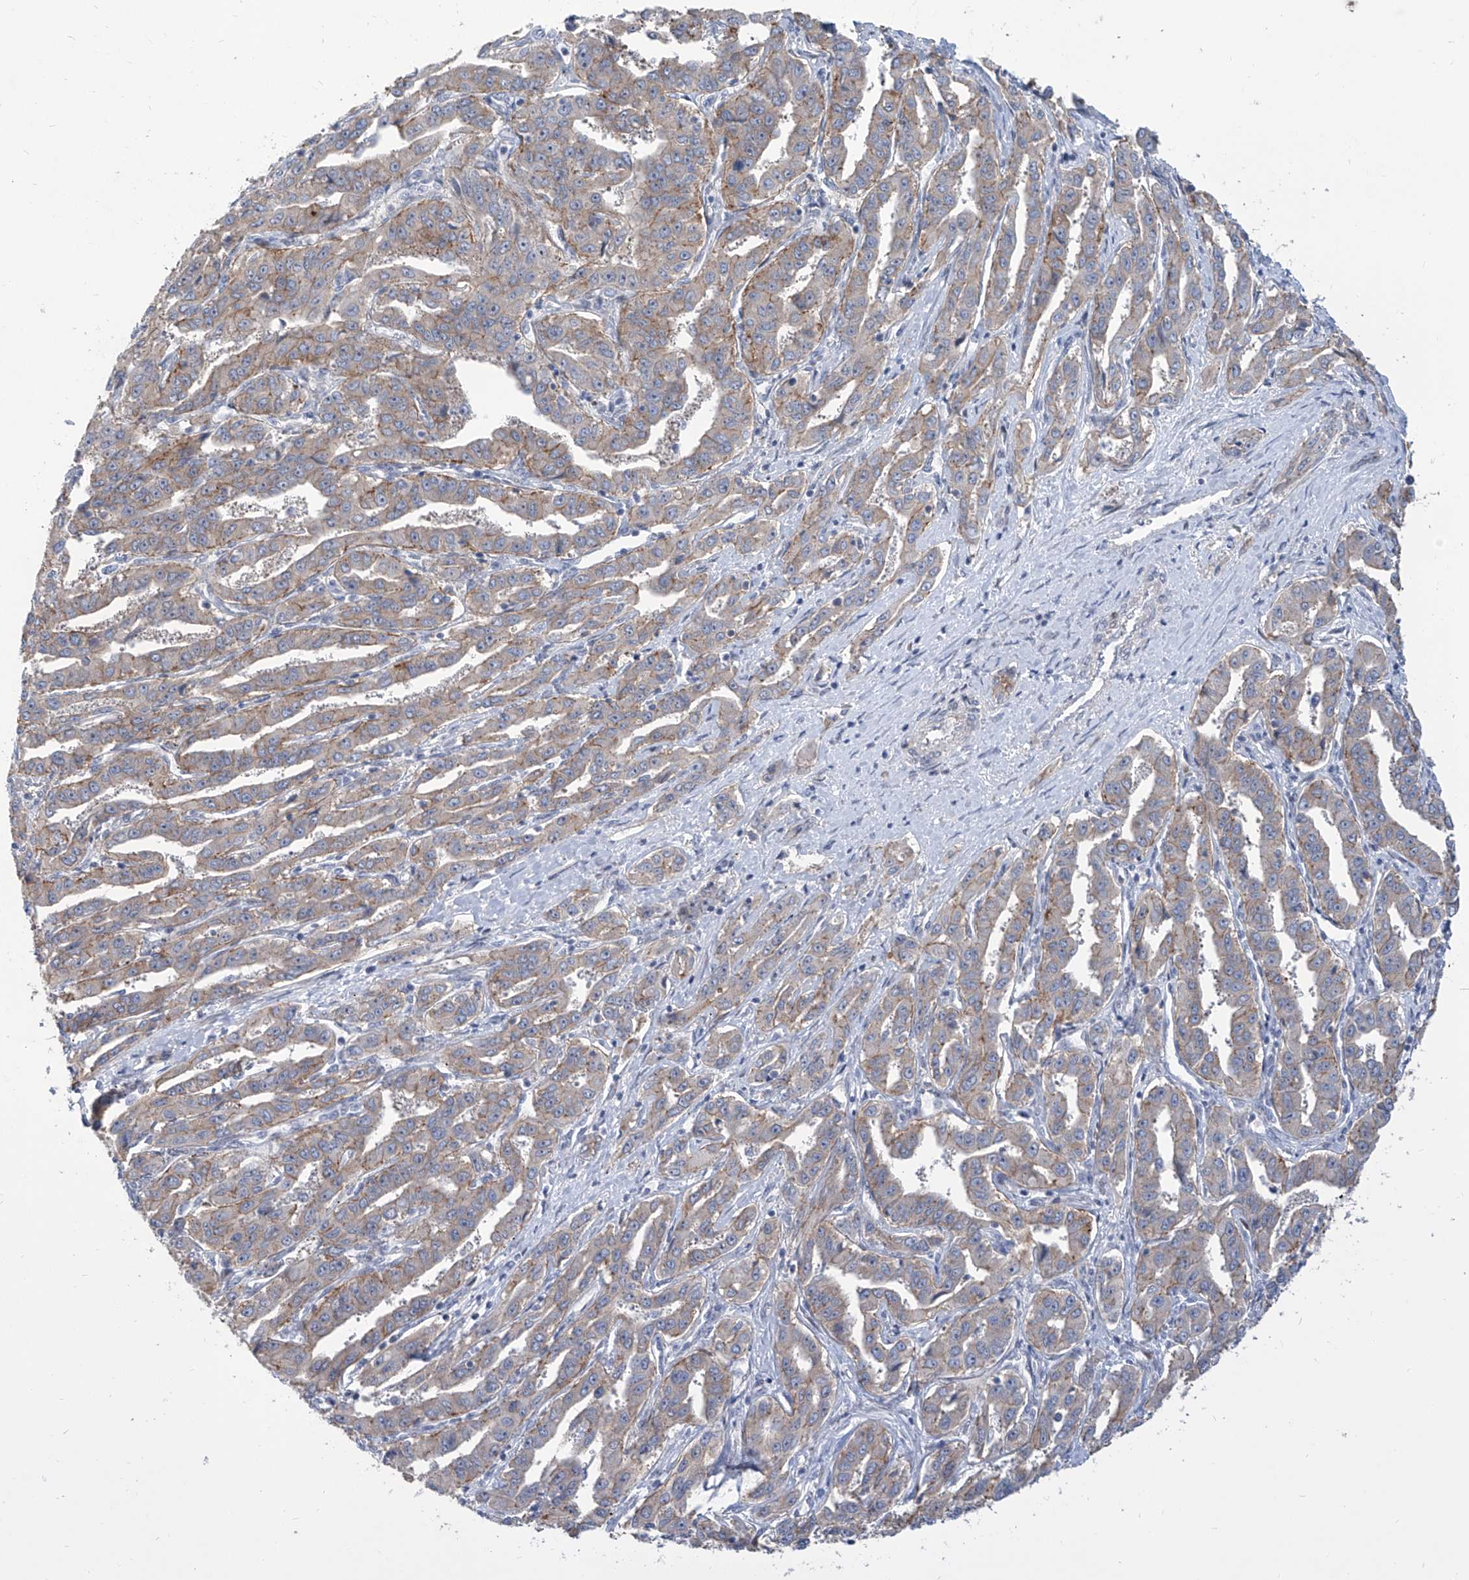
{"staining": {"intensity": "weak", "quantity": "25%-75%", "location": "cytoplasmic/membranous"}, "tissue": "liver cancer", "cell_type": "Tumor cells", "image_type": "cancer", "snomed": [{"axis": "morphology", "description": "Cholangiocarcinoma"}, {"axis": "topography", "description": "Liver"}], "caption": "Liver cancer stained for a protein displays weak cytoplasmic/membranous positivity in tumor cells.", "gene": "LRRC1", "patient": {"sex": "male", "age": 59}}